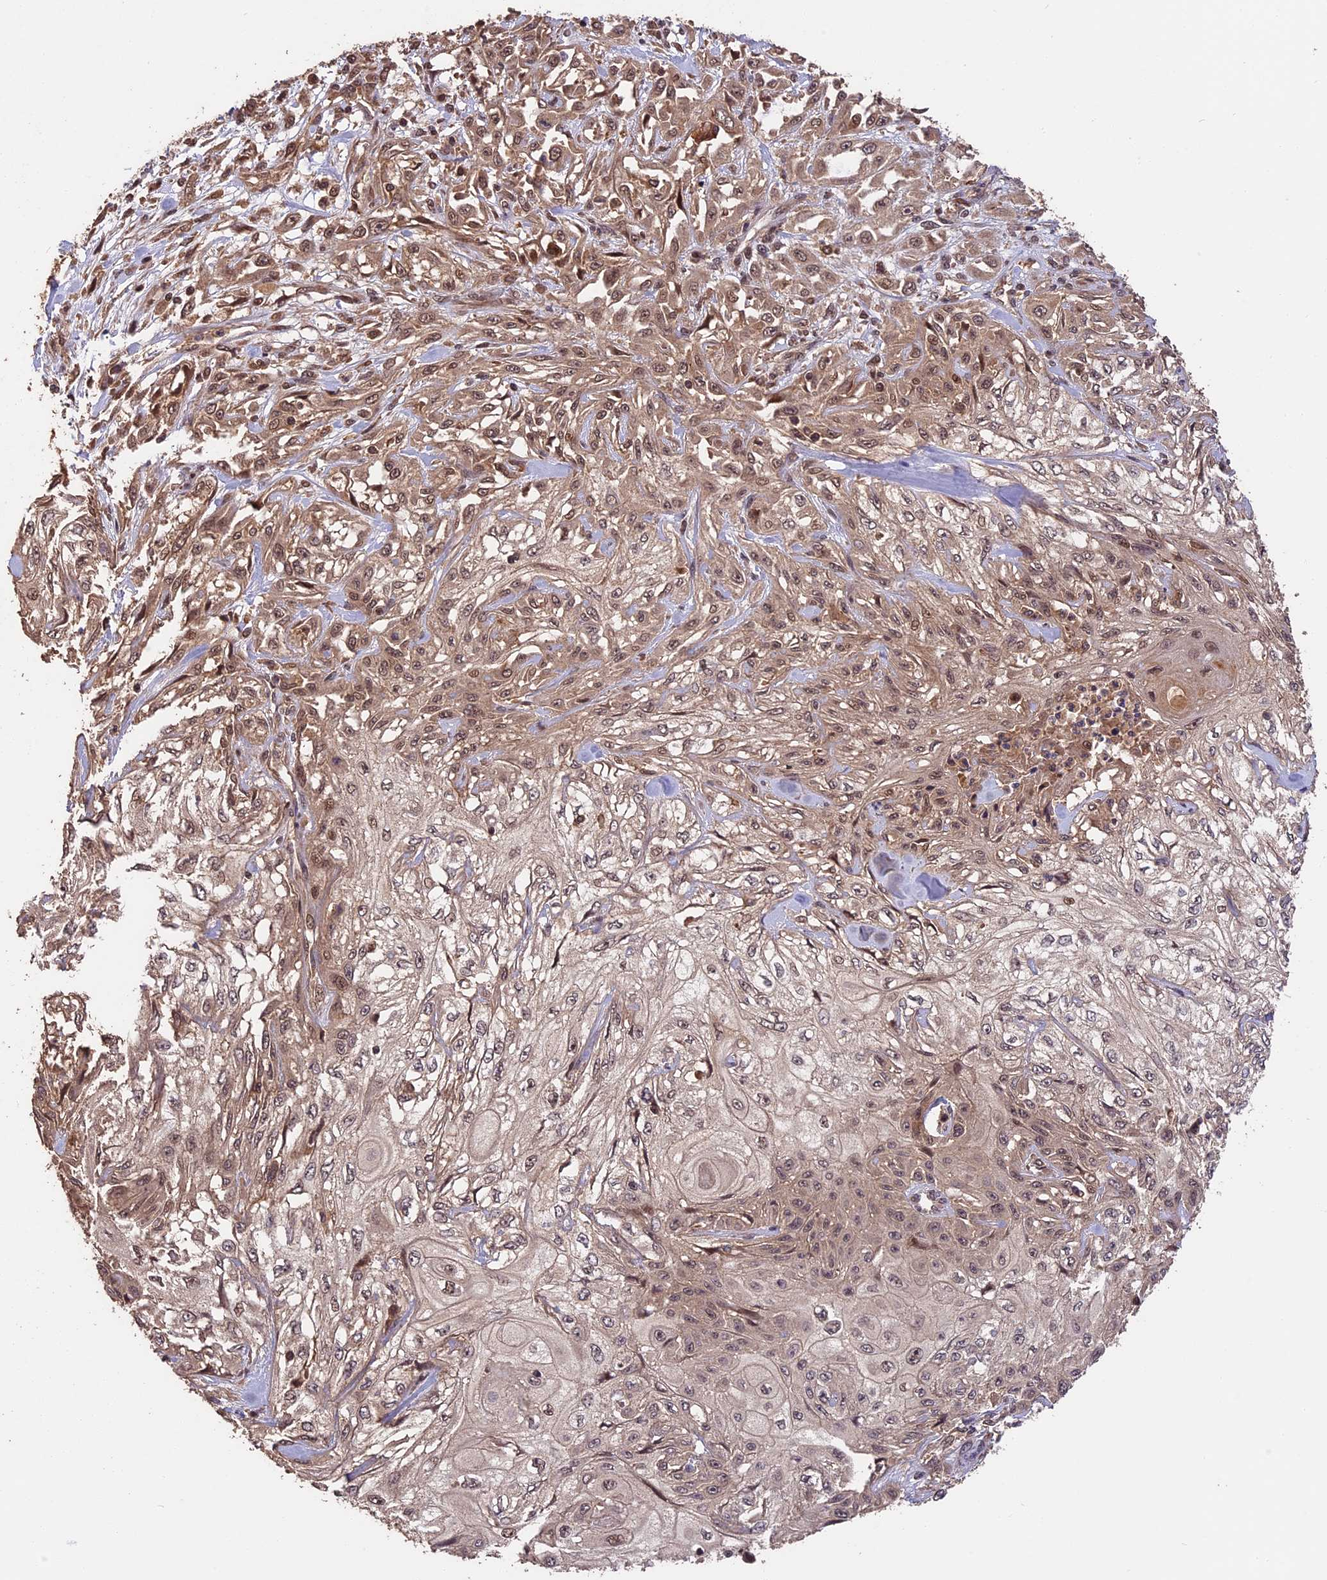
{"staining": {"intensity": "weak", "quantity": ">75%", "location": "cytoplasmic/membranous,nuclear"}, "tissue": "skin cancer", "cell_type": "Tumor cells", "image_type": "cancer", "snomed": [{"axis": "morphology", "description": "Squamous cell carcinoma, NOS"}, {"axis": "morphology", "description": "Squamous cell carcinoma, metastatic, NOS"}, {"axis": "topography", "description": "Skin"}, {"axis": "topography", "description": "Lymph node"}], "caption": "This micrograph shows IHC staining of human skin cancer, with low weak cytoplasmic/membranous and nuclear staining in about >75% of tumor cells.", "gene": "ESCO1", "patient": {"sex": "male", "age": 75}}